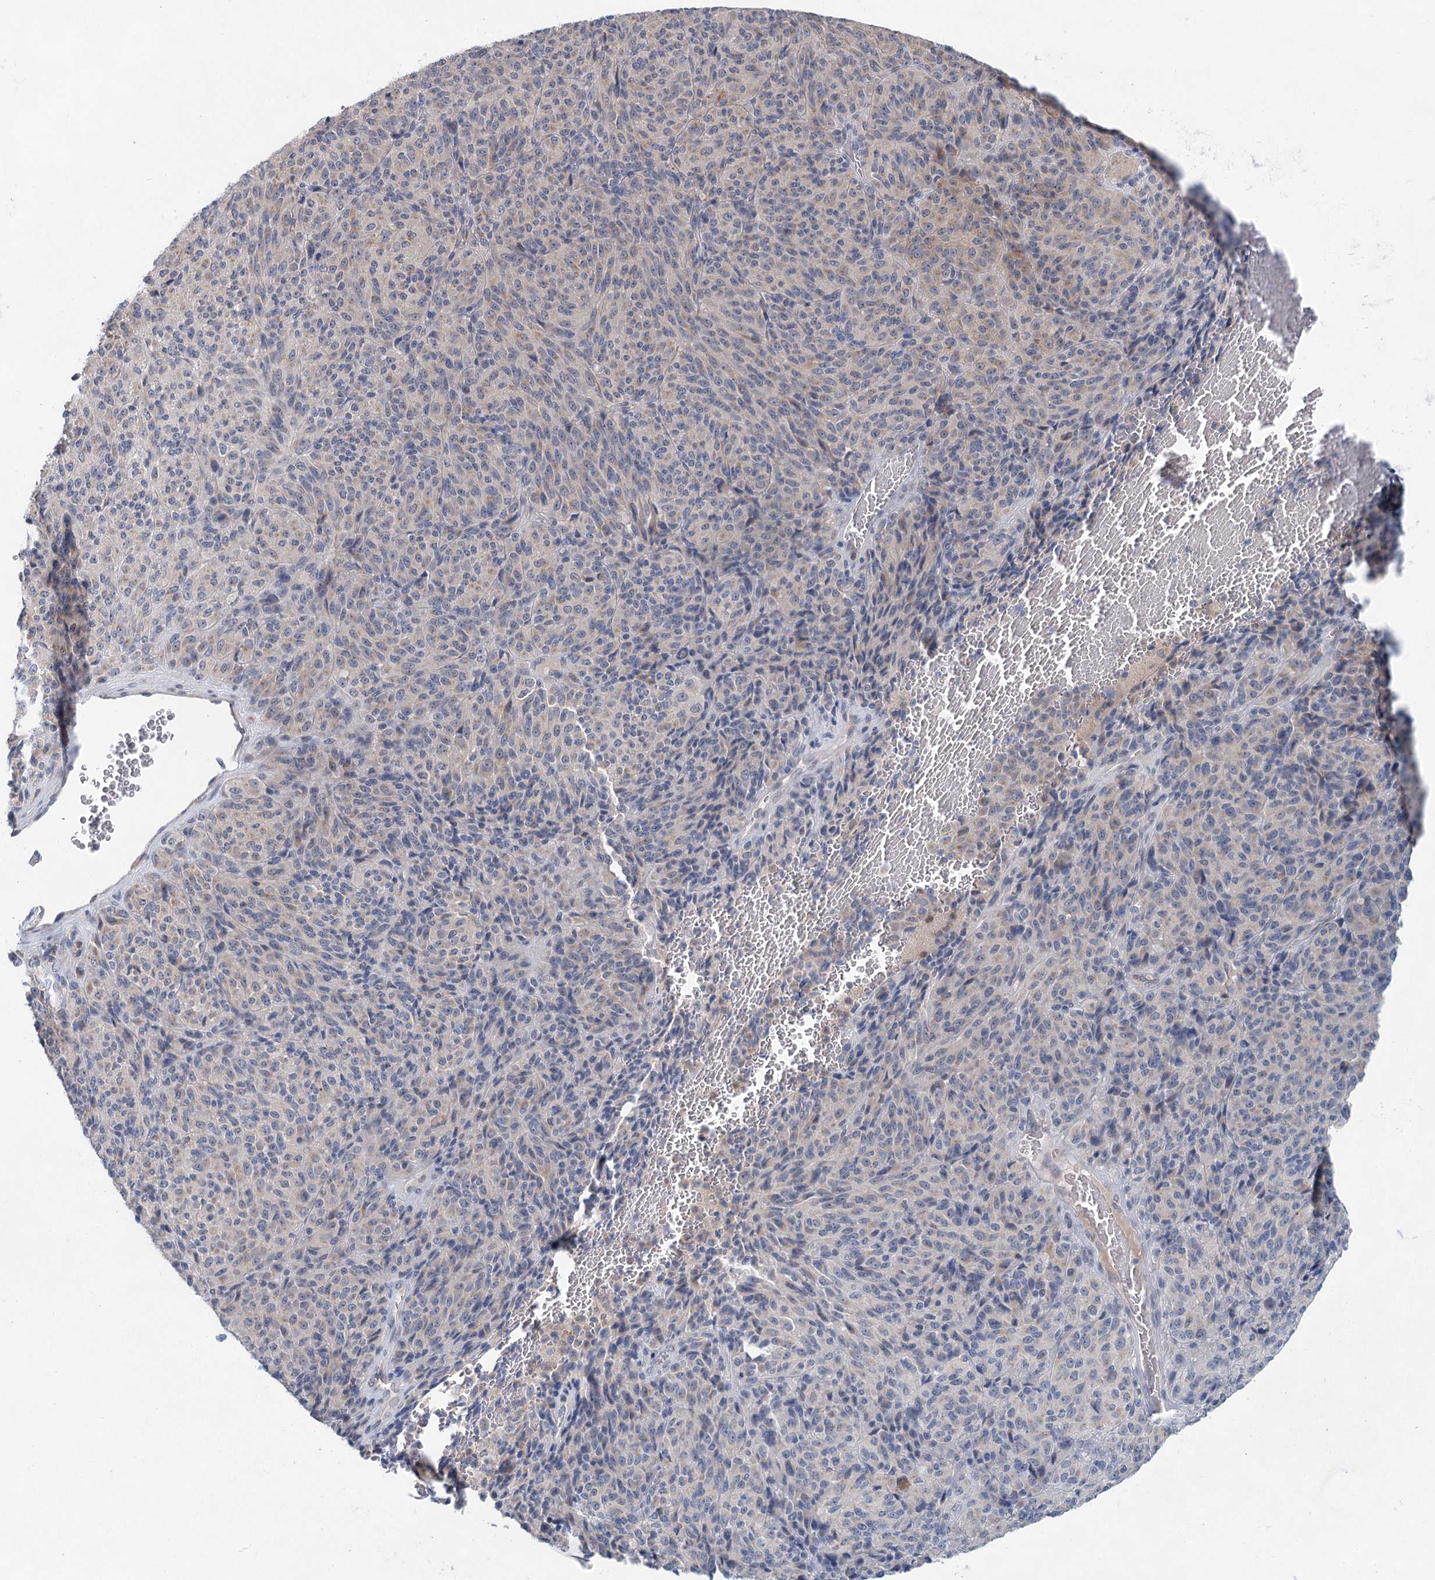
{"staining": {"intensity": "negative", "quantity": "none", "location": "none"}, "tissue": "melanoma", "cell_type": "Tumor cells", "image_type": "cancer", "snomed": [{"axis": "morphology", "description": "Malignant melanoma, Metastatic site"}, {"axis": "topography", "description": "Brain"}], "caption": "DAB (3,3'-diaminobenzidine) immunohistochemical staining of melanoma reveals no significant staining in tumor cells.", "gene": "BLTP1", "patient": {"sex": "female", "age": 56}}